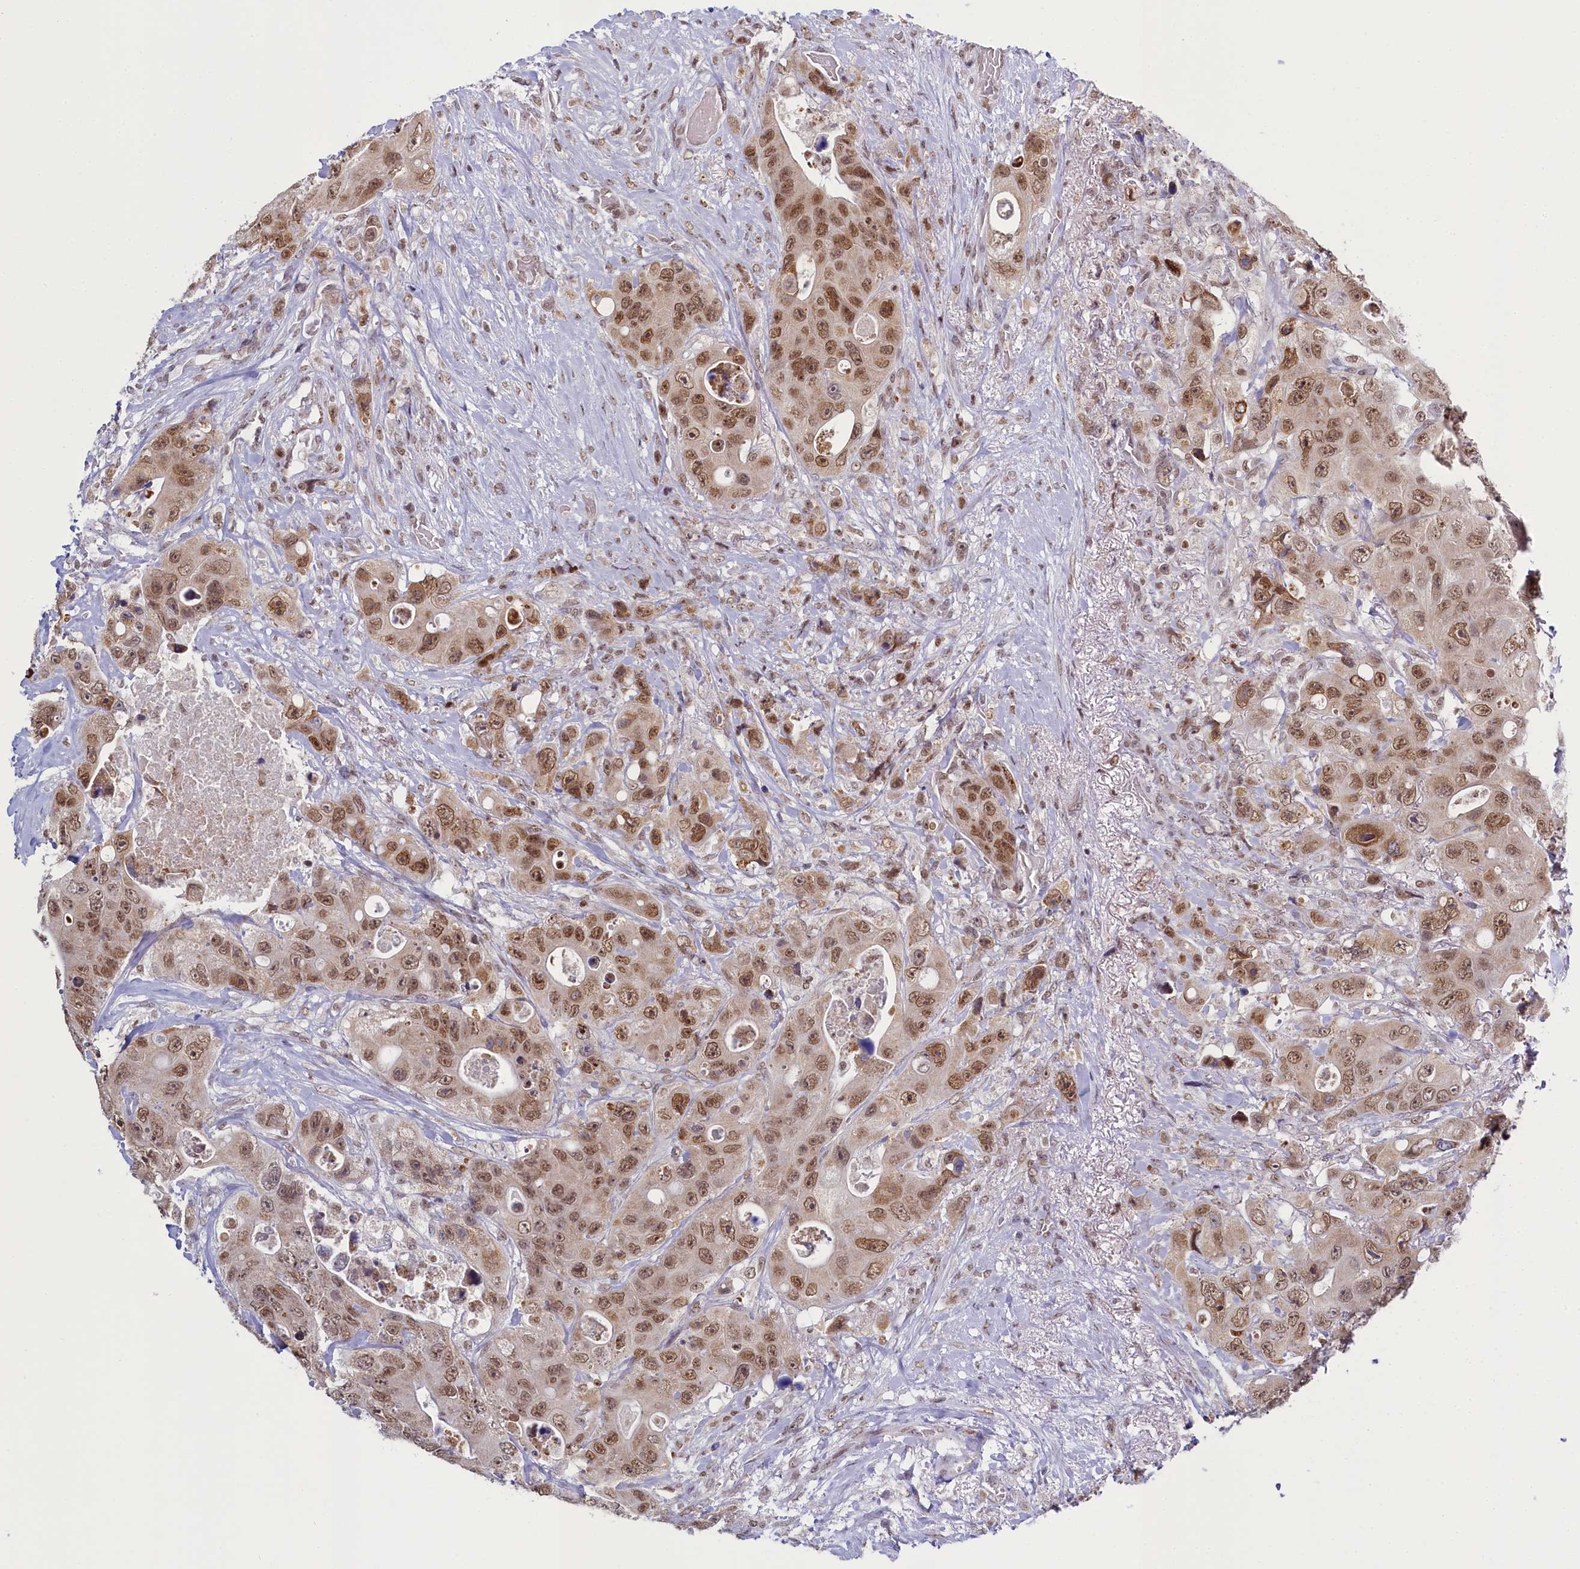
{"staining": {"intensity": "moderate", "quantity": ">75%", "location": "nuclear"}, "tissue": "colorectal cancer", "cell_type": "Tumor cells", "image_type": "cancer", "snomed": [{"axis": "morphology", "description": "Adenocarcinoma, NOS"}, {"axis": "topography", "description": "Colon"}], "caption": "About >75% of tumor cells in adenocarcinoma (colorectal) display moderate nuclear protein staining as visualized by brown immunohistochemical staining.", "gene": "PPHLN1", "patient": {"sex": "female", "age": 46}}